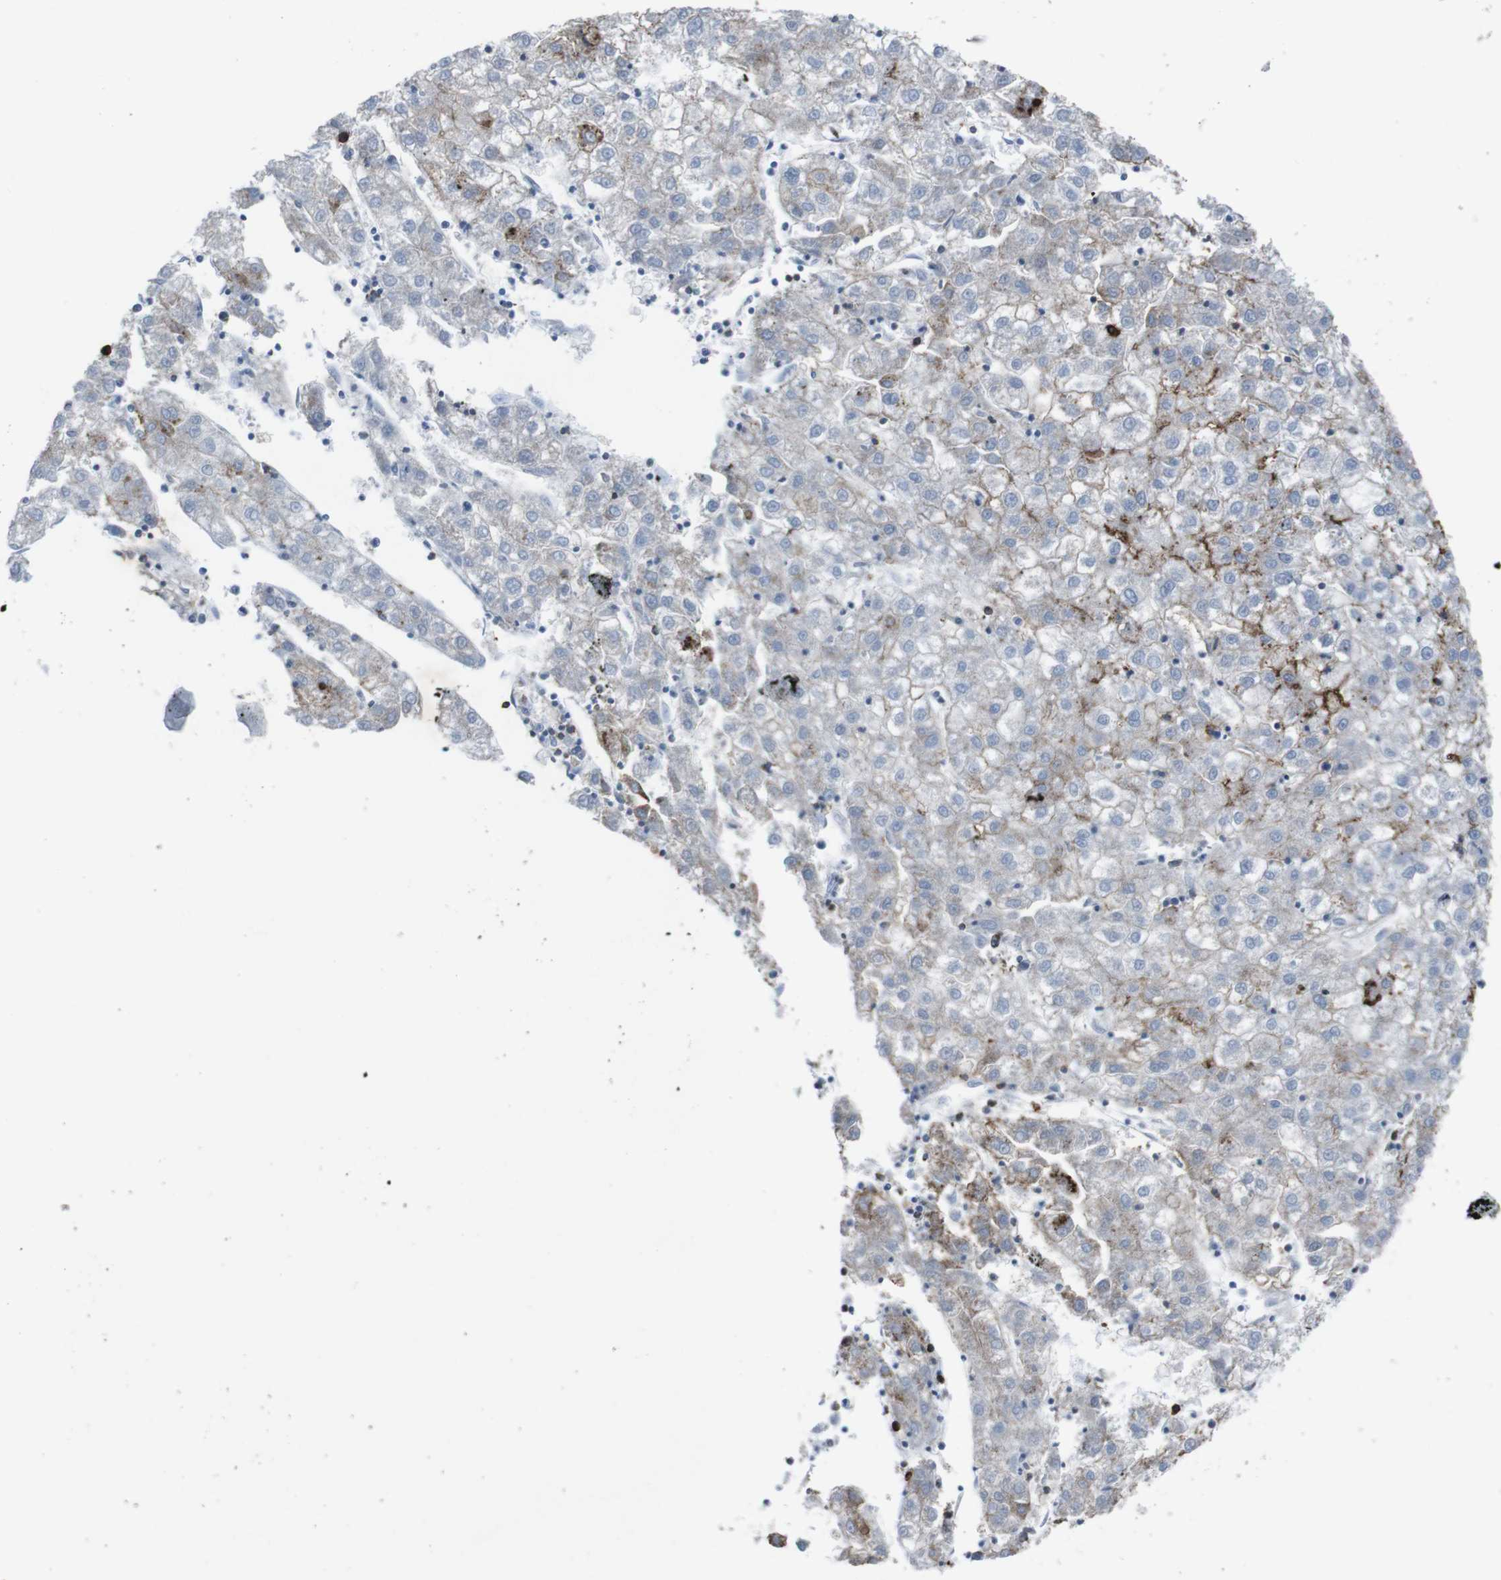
{"staining": {"intensity": "moderate", "quantity": "25%-75%", "location": "cytoplasmic/membranous"}, "tissue": "liver cancer", "cell_type": "Tumor cells", "image_type": "cancer", "snomed": [{"axis": "morphology", "description": "Carcinoma, Hepatocellular, NOS"}, {"axis": "topography", "description": "Liver"}], "caption": "A high-resolution histopathology image shows immunohistochemistry staining of liver cancer (hepatocellular carcinoma), which displays moderate cytoplasmic/membranous expression in about 25%-75% of tumor cells.", "gene": "ST6GAL1", "patient": {"sex": "male", "age": 72}}